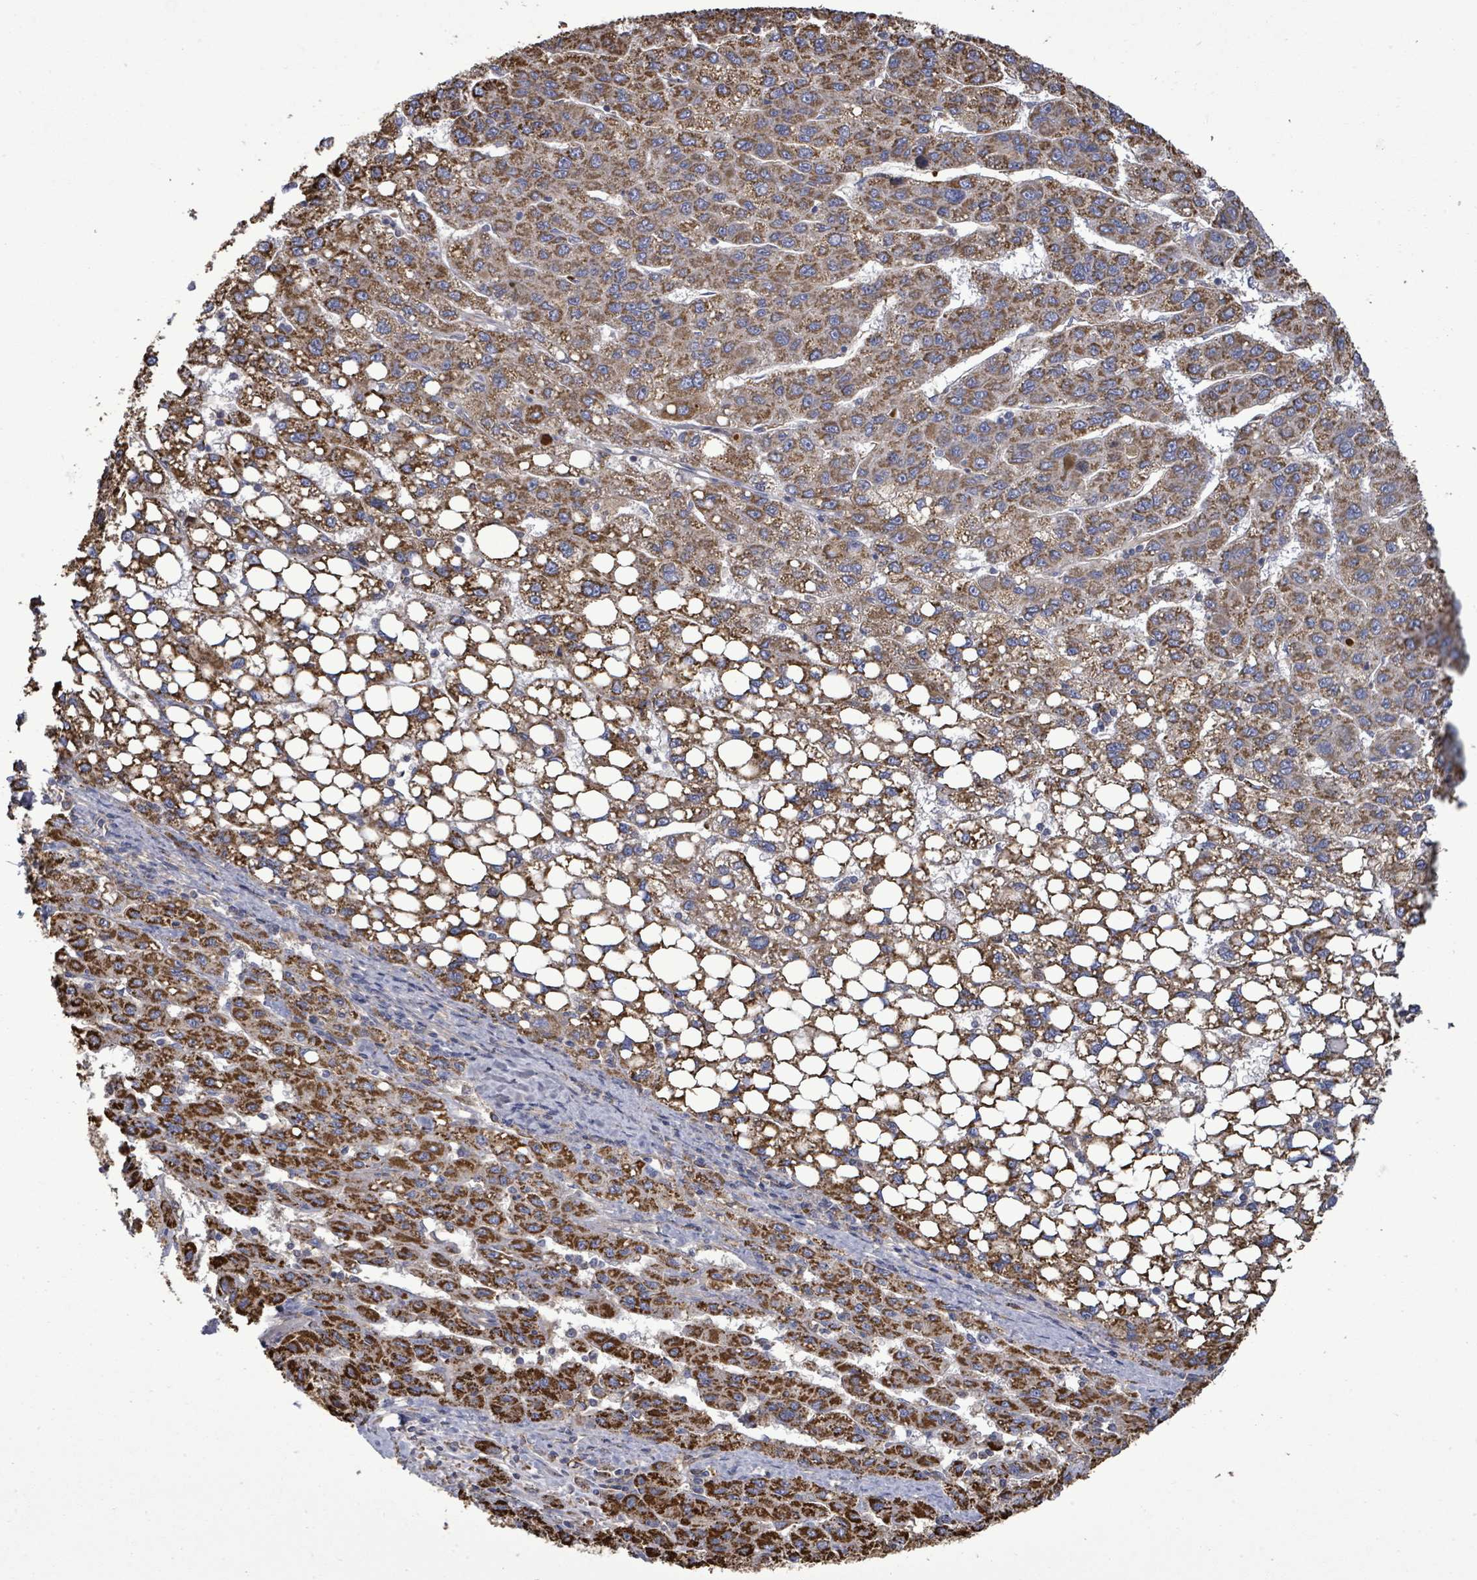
{"staining": {"intensity": "strong", "quantity": ">75%", "location": "cytoplasmic/membranous"}, "tissue": "liver cancer", "cell_type": "Tumor cells", "image_type": "cancer", "snomed": [{"axis": "morphology", "description": "Carcinoma, Hepatocellular, NOS"}, {"axis": "topography", "description": "Liver"}], "caption": "Protein staining by IHC demonstrates strong cytoplasmic/membranous positivity in approximately >75% of tumor cells in liver hepatocellular carcinoma. (Stains: DAB in brown, nuclei in blue, Microscopy: brightfield microscopy at high magnification).", "gene": "MTMR12", "patient": {"sex": "female", "age": 82}}